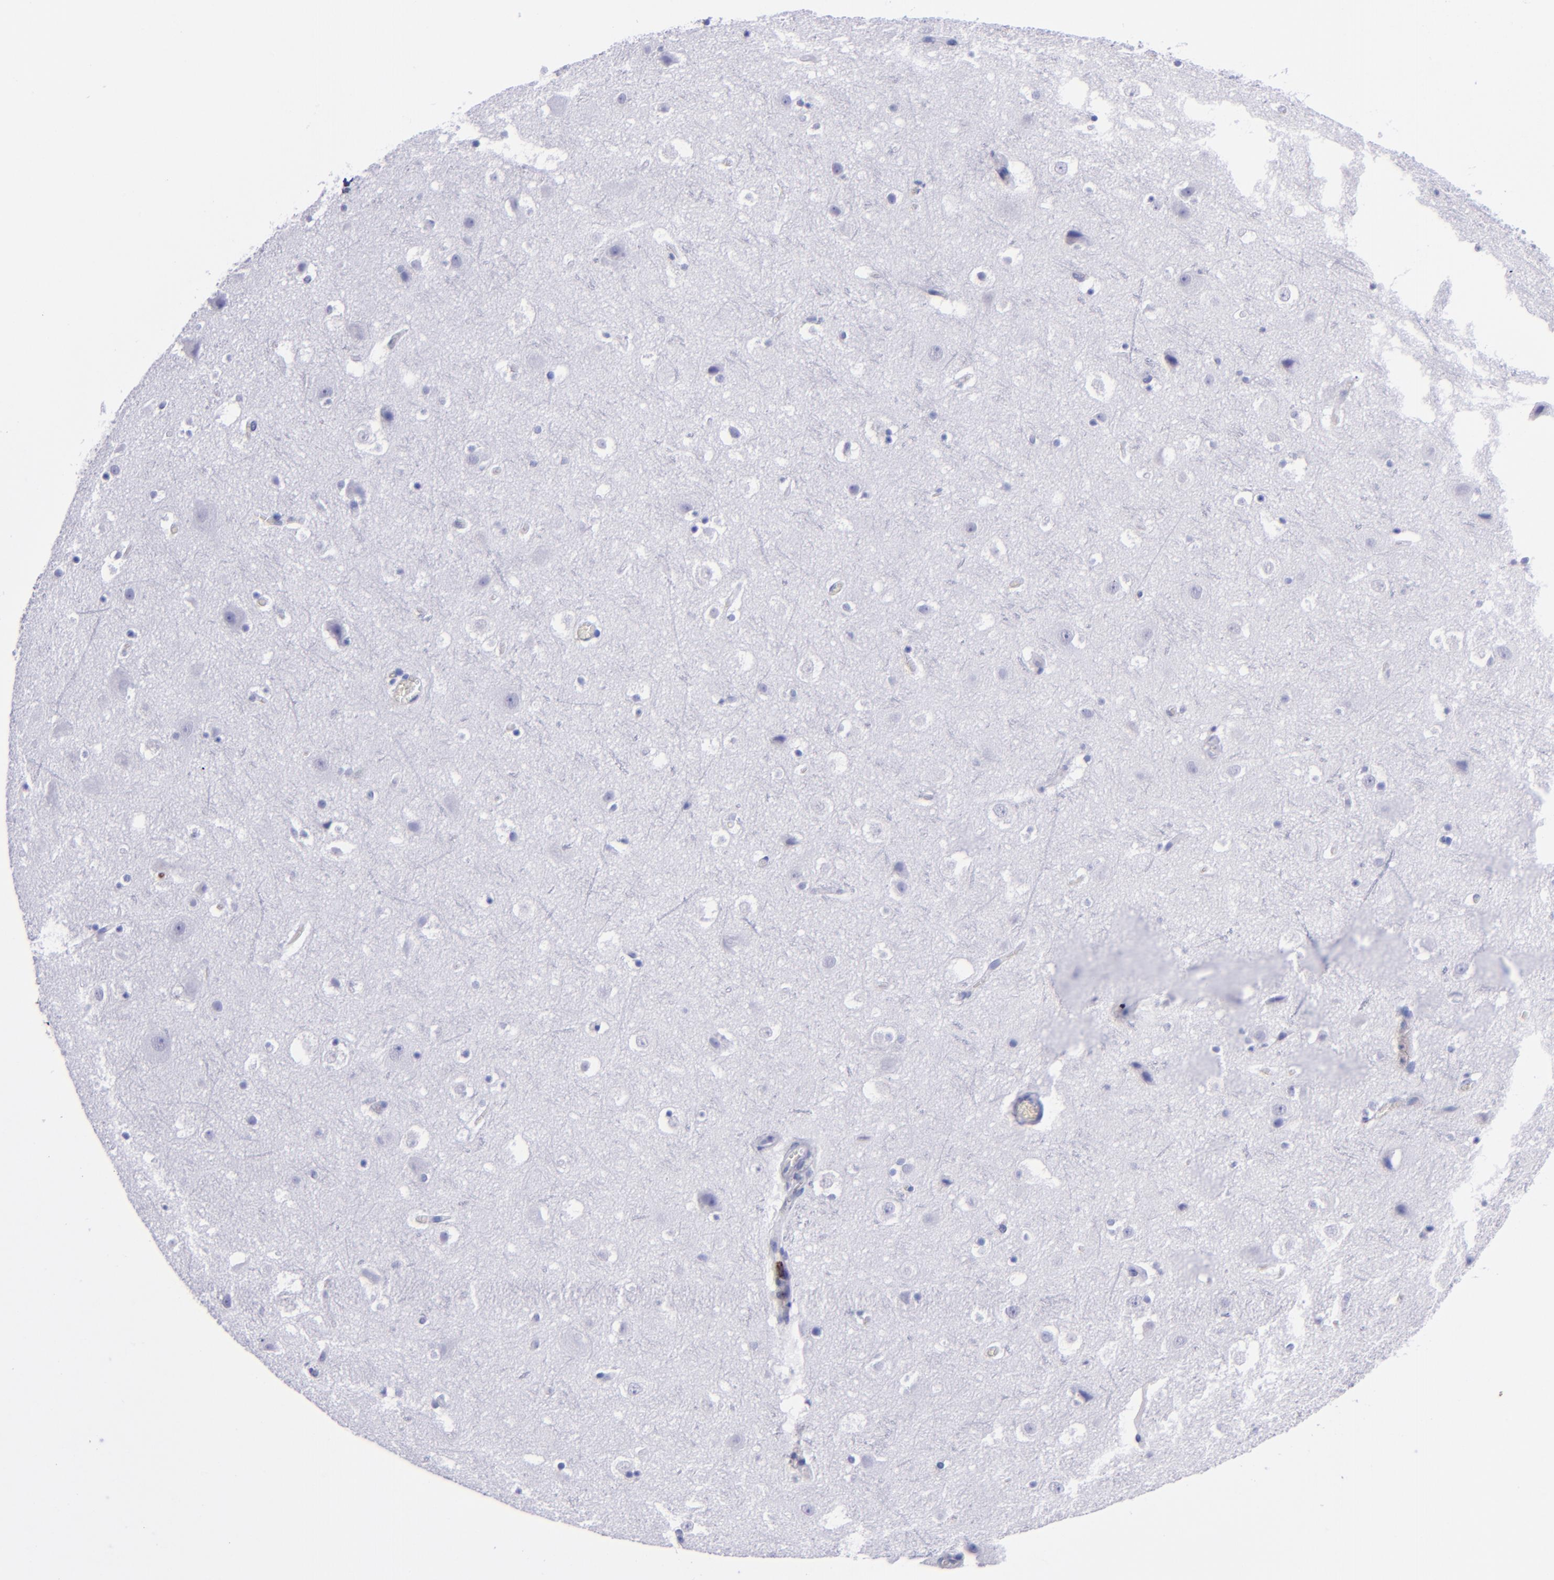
{"staining": {"intensity": "negative", "quantity": "none", "location": "none"}, "tissue": "cerebral cortex", "cell_type": "Endothelial cells", "image_type": "normal", "snomed": [{"axis": "morphology", "description": "Normal tissue, NOS"}, {"axis": "topography", "description": "Cerebral cortex"}], "caption": "An image of cerebral cortex stained for a protein exhibits no brown staining in endothelial cells. (Brightfield microscopy of DAB immunohistochemistry (IHC) at high magnification).", "gene": "CD37", "patient": {"sex": "male", "age": 45}}